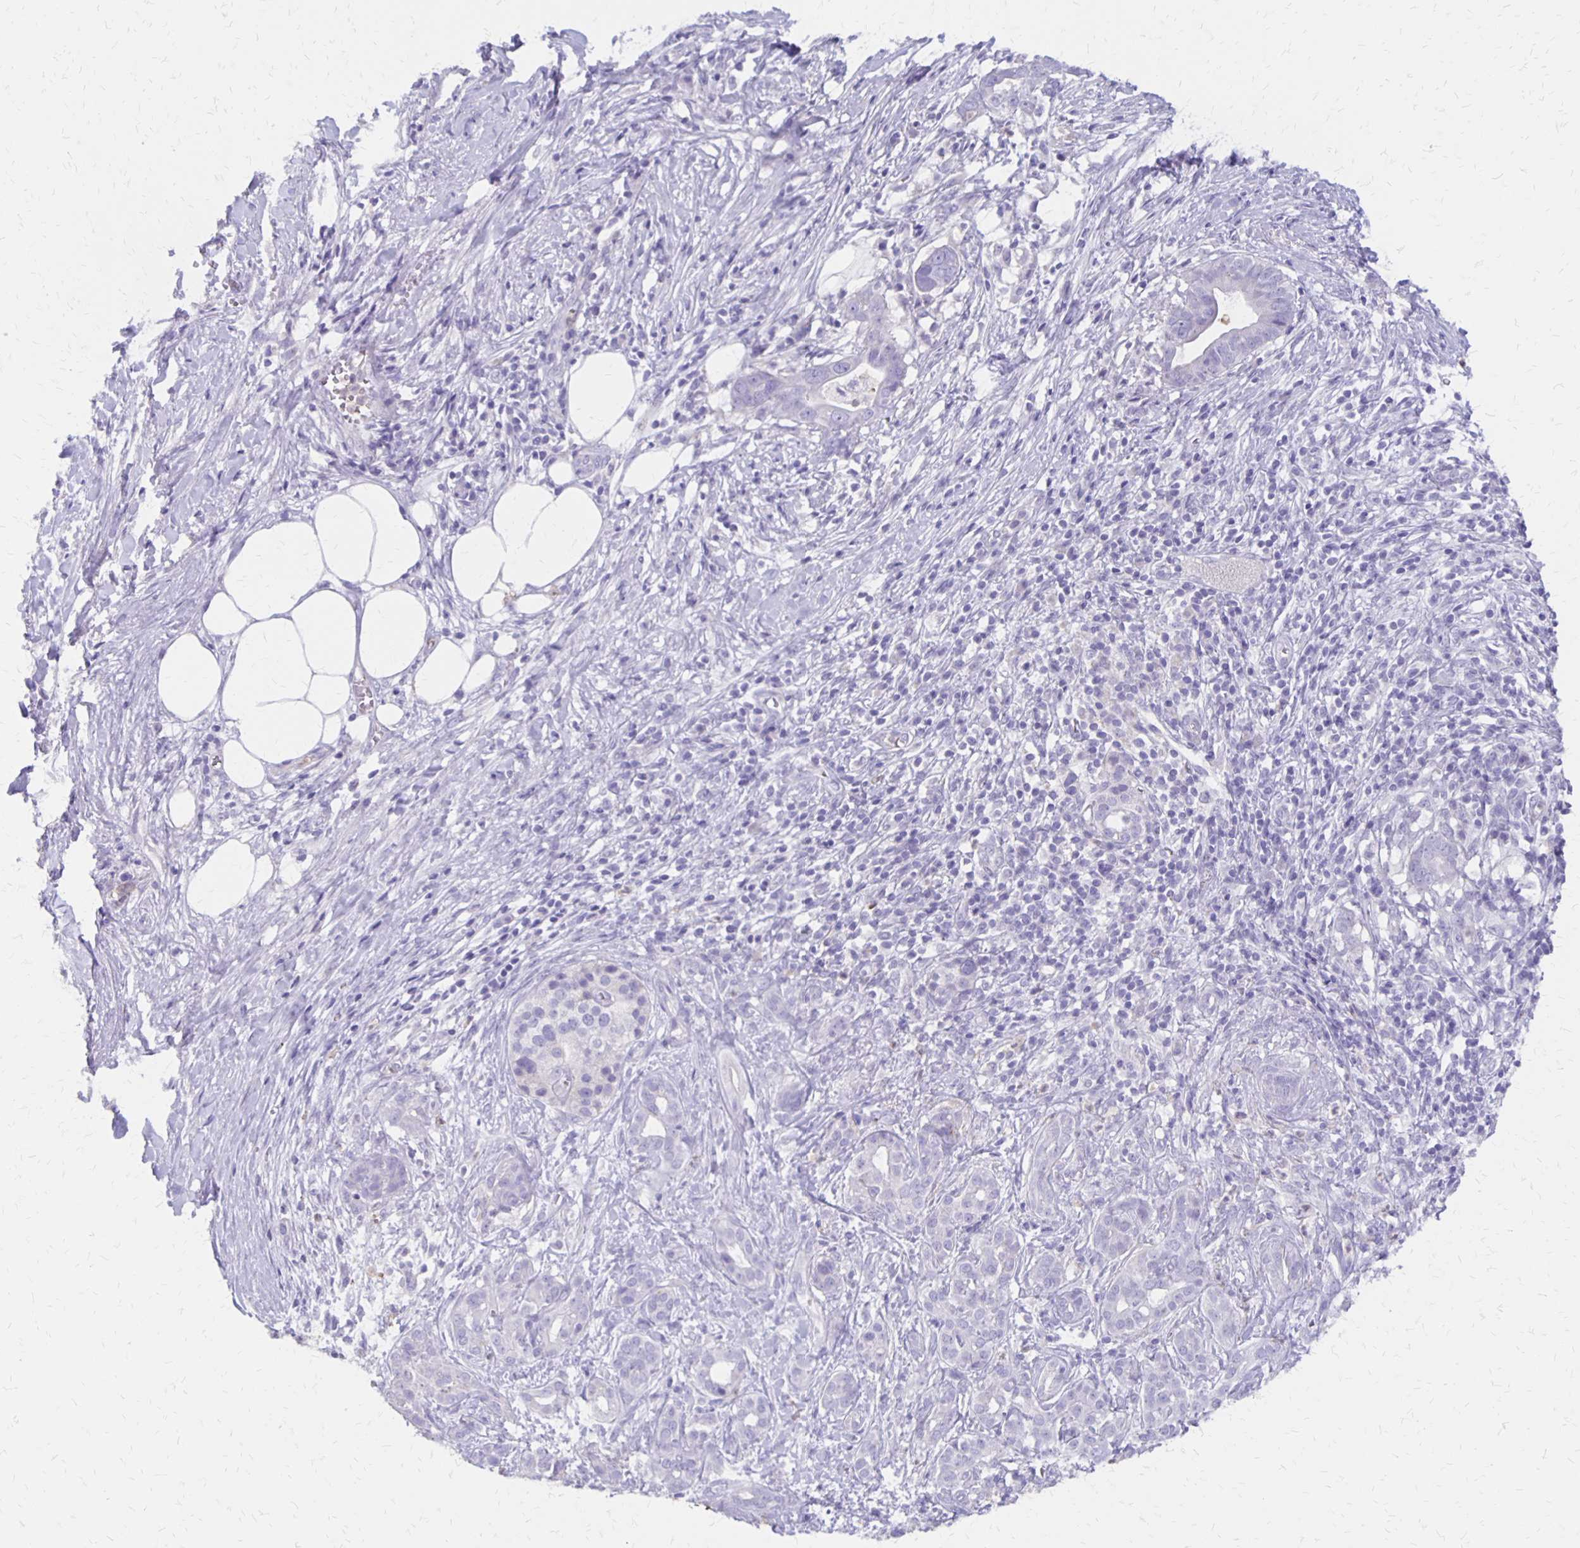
{"staining": {"intensity": "negative", "quantity": "none", "location": "none"}, "tissue": "pancreatic cancer", "cell_type": "Tumor cells", "image_type": "cancer", "snomed": [{"axis": "morphology", "description": "Adenocarcinoma, NOS"}, {"axis": "topography", "description": "Pancreas"}], "caption": "Pancreatic cancer was stained to show a protein in brown. There is no significant positivity in tumor cells. (Brightfield microscopy of DAB (3,3'-diaminobenzidine) IHC at high magnification).", "gene": "SEPTIN5", "patient": {"sex": "male", "age": 61}}